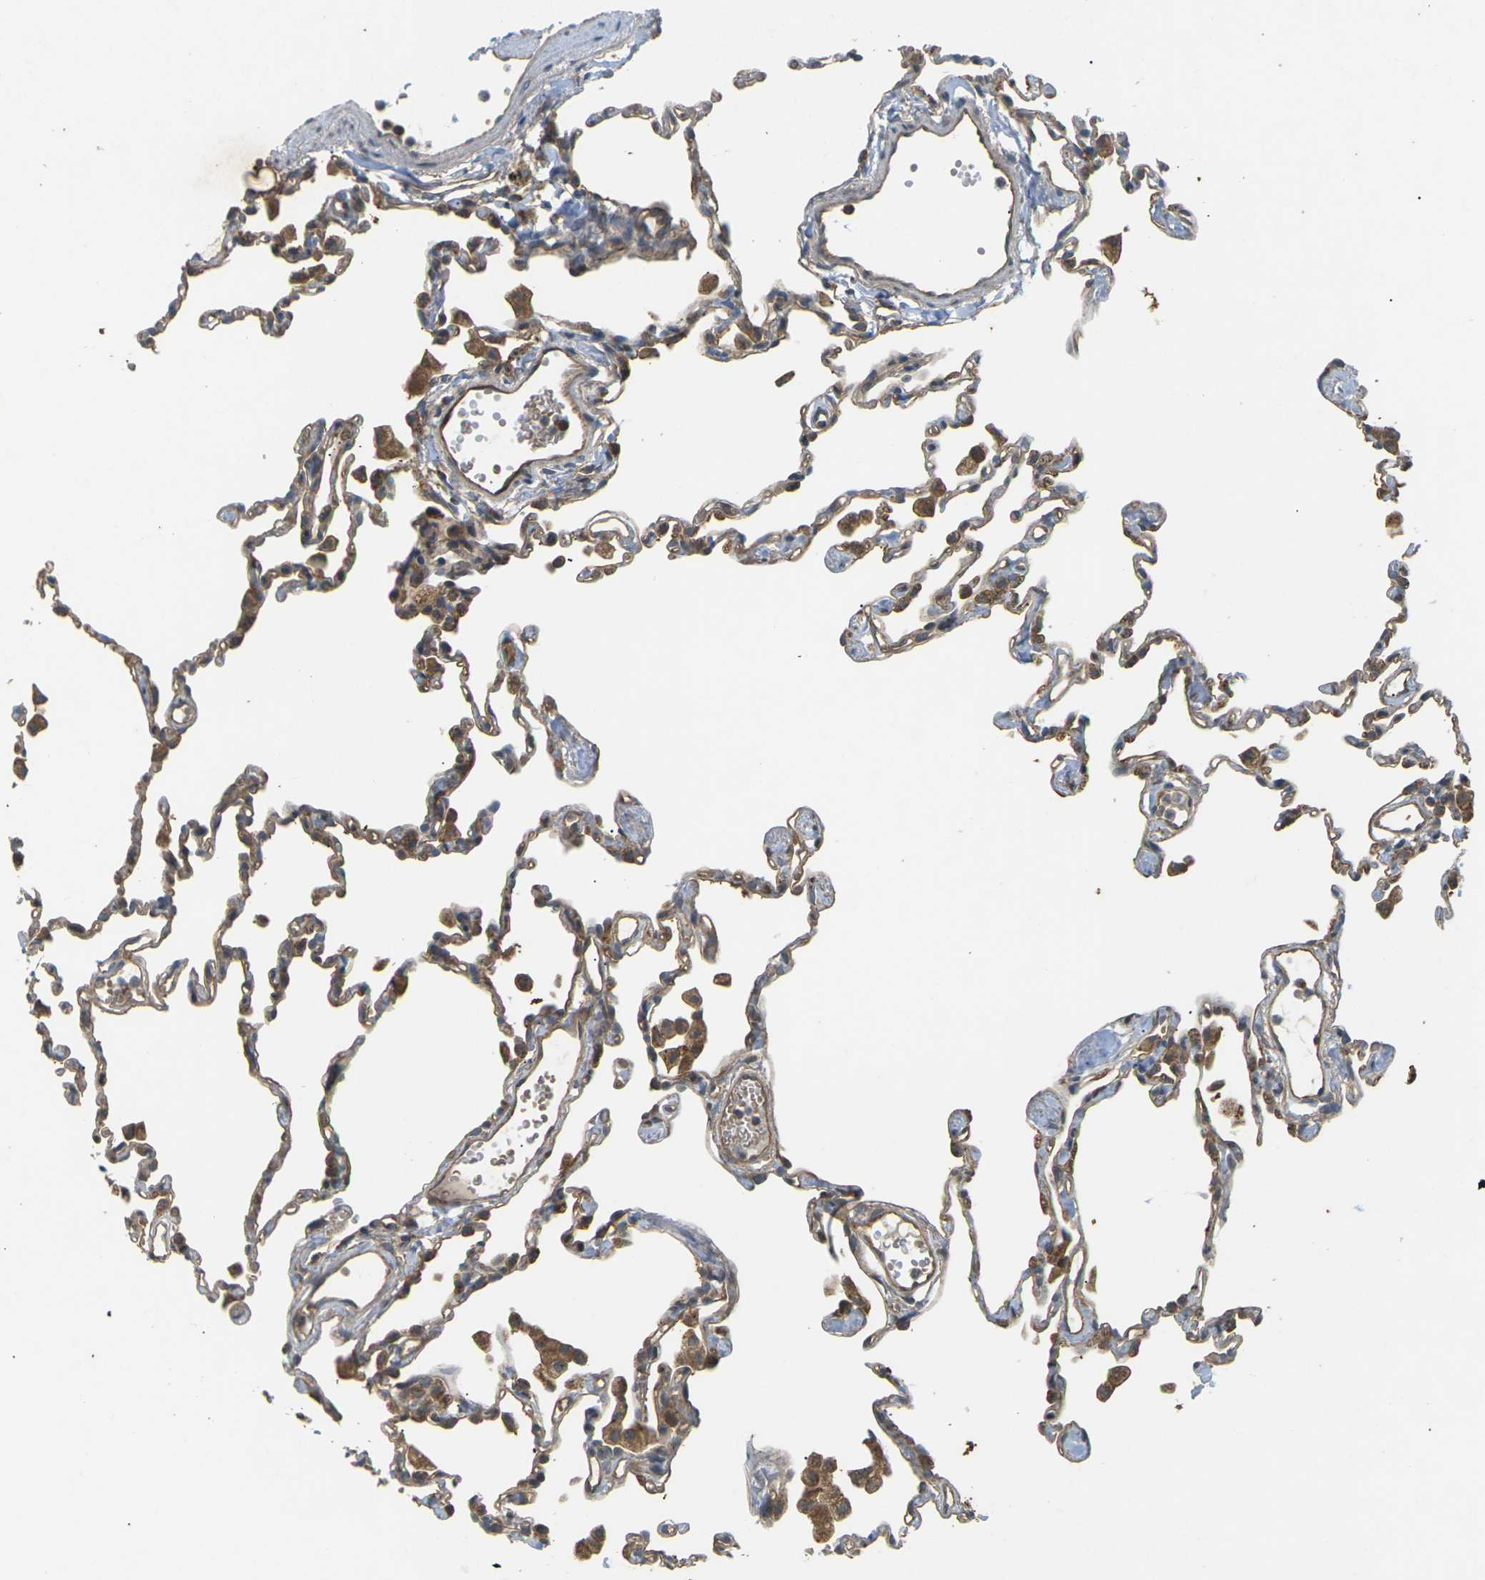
{"staining": {"intensity": "moderate", "quantity": "25%-75%", "location": "cytoplasmic/membranous"}, "tissue": "lung", "cell_type": "Alveolar cells", "image_type": "normal", "snomed": [{"axis": "morphology", "description": "Normal tissue, NOS"}, {"axis": "topography", "description": "Lung"}], "caption": "A brown stain highlights moderate cytoplasmic/membranous expression of a protein in alveolar cells of unremarkable lung. The protein of interest is stained brown, and the nuclei are stained in blue (DAB (3,3'-diaminobenzidine) IHC with brightfield microscopy, high magnification).", "gene": "KSR1", "patient": {"sex": "female", "age": 49}}